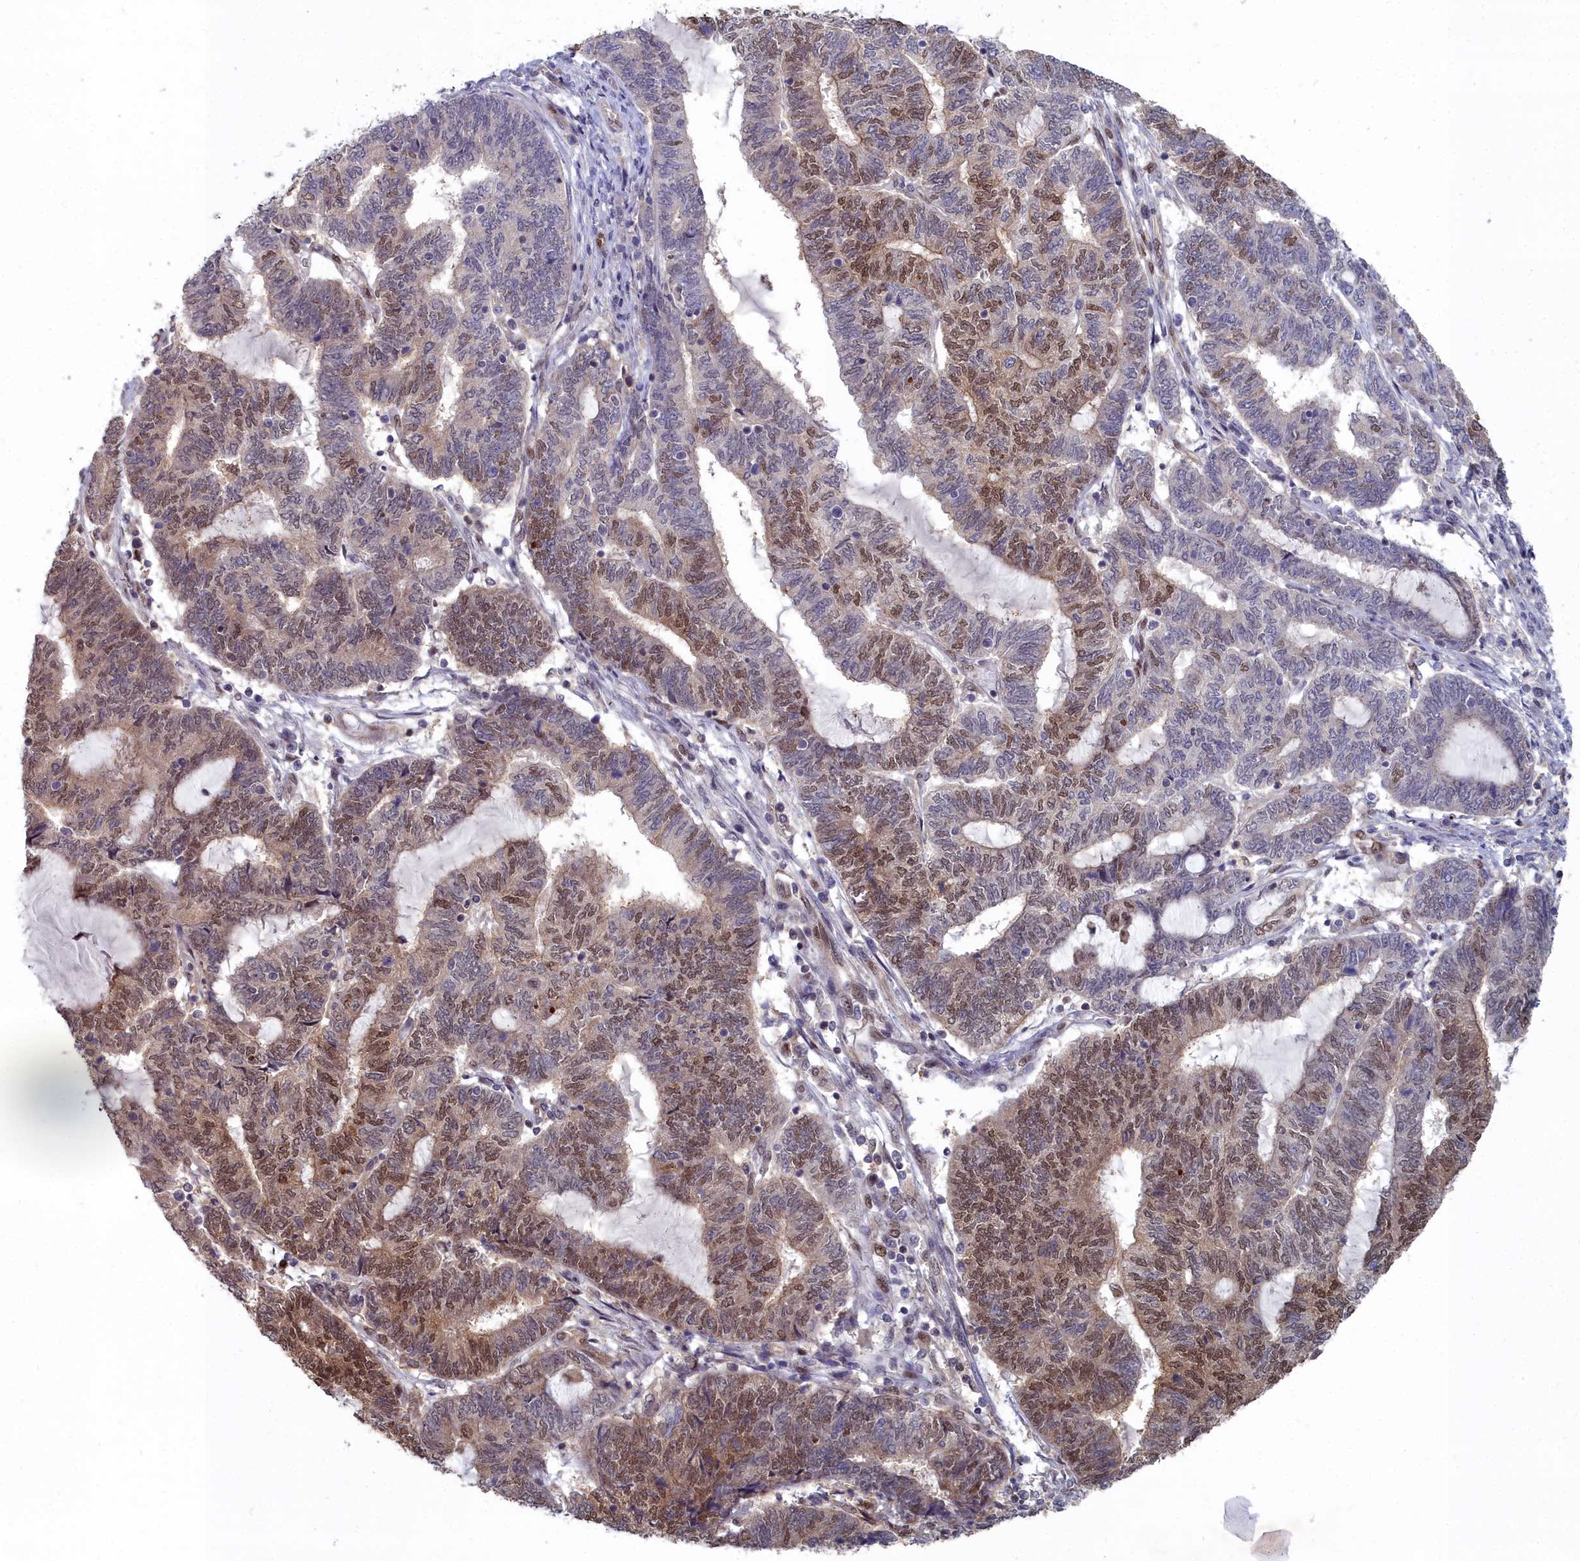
{"staining": {"intensity": "moderate", "quantity": "25%-75%", "location": "nuclear"}, "tissue": "endometrial cancer", "cell_type": "Tumor cells", "image_type": "cancer", "snomed": [{"axis": "morphology", "description": "Adenocarcinoma, NOS"}, {"axis": "topography", "description": "Uterus"}, {"axis": "topography", "description": "Endometrium"}], "caption": "Immunohistochemical staining of endometrial cancer shows moderate nuclear protein staining in about 25%-75% of tumor cells. (DAB IHC with brightfield microscopy, high magnification).", "gene": "RPS27A", "patient": {"sex": "female", "age": 70}}